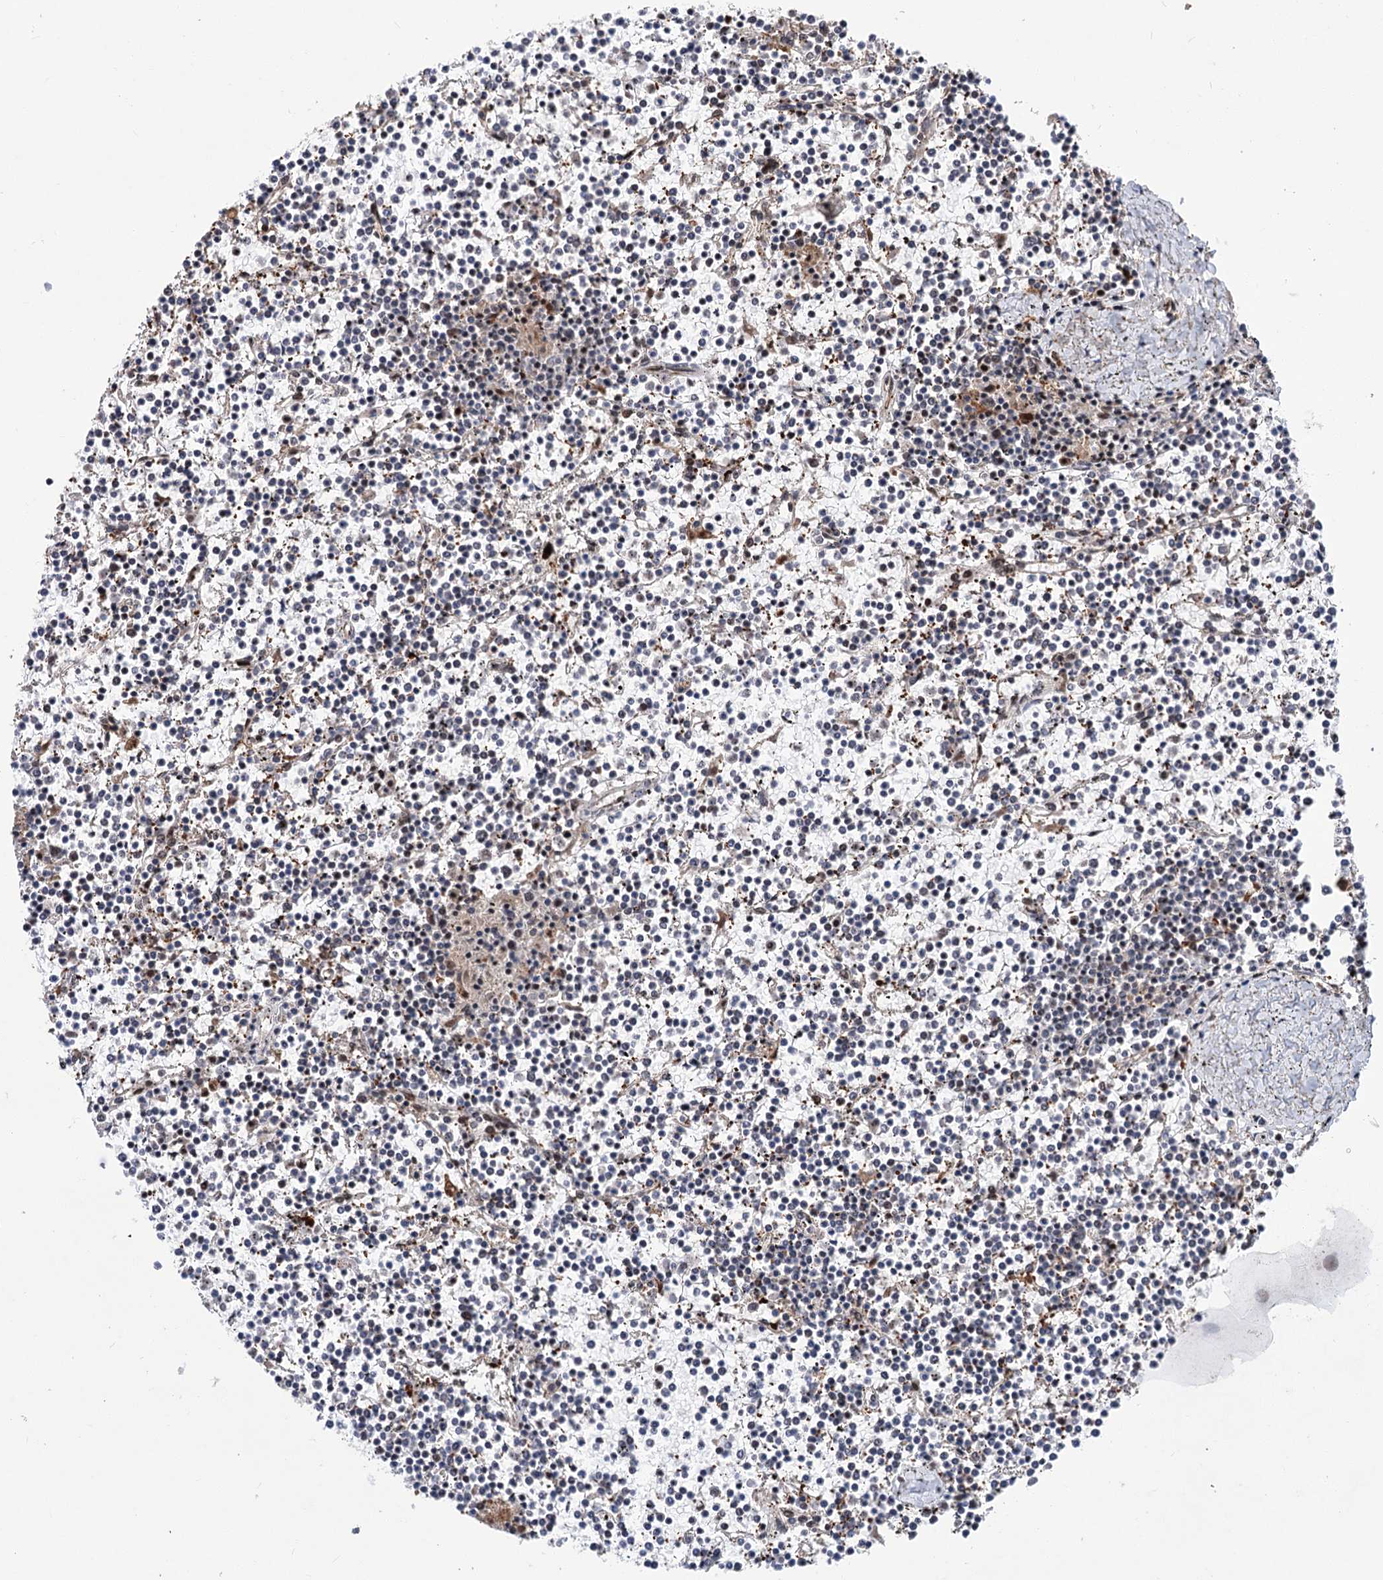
{"staining": {"intensity": "negative", "quantity": "none", "location": "none"}, "tissue": "lymphoma", "cell_type": "Tumor cells", "image_type": "cancer", "snomed": [{"axis": "morphology", "description": "Malignant lymphoma, non-Hodgkin's type, Low grade"}, {"axis": "topography", "description": "Spleen"}], "caption": "Immunohistochemistry micrograph of neoplastic tissue: lymphoma stained with DAB shows no significant protein expression in tumor cells.", "gene": "MAML1", "patient": {"sex": "female", "age": 19}}